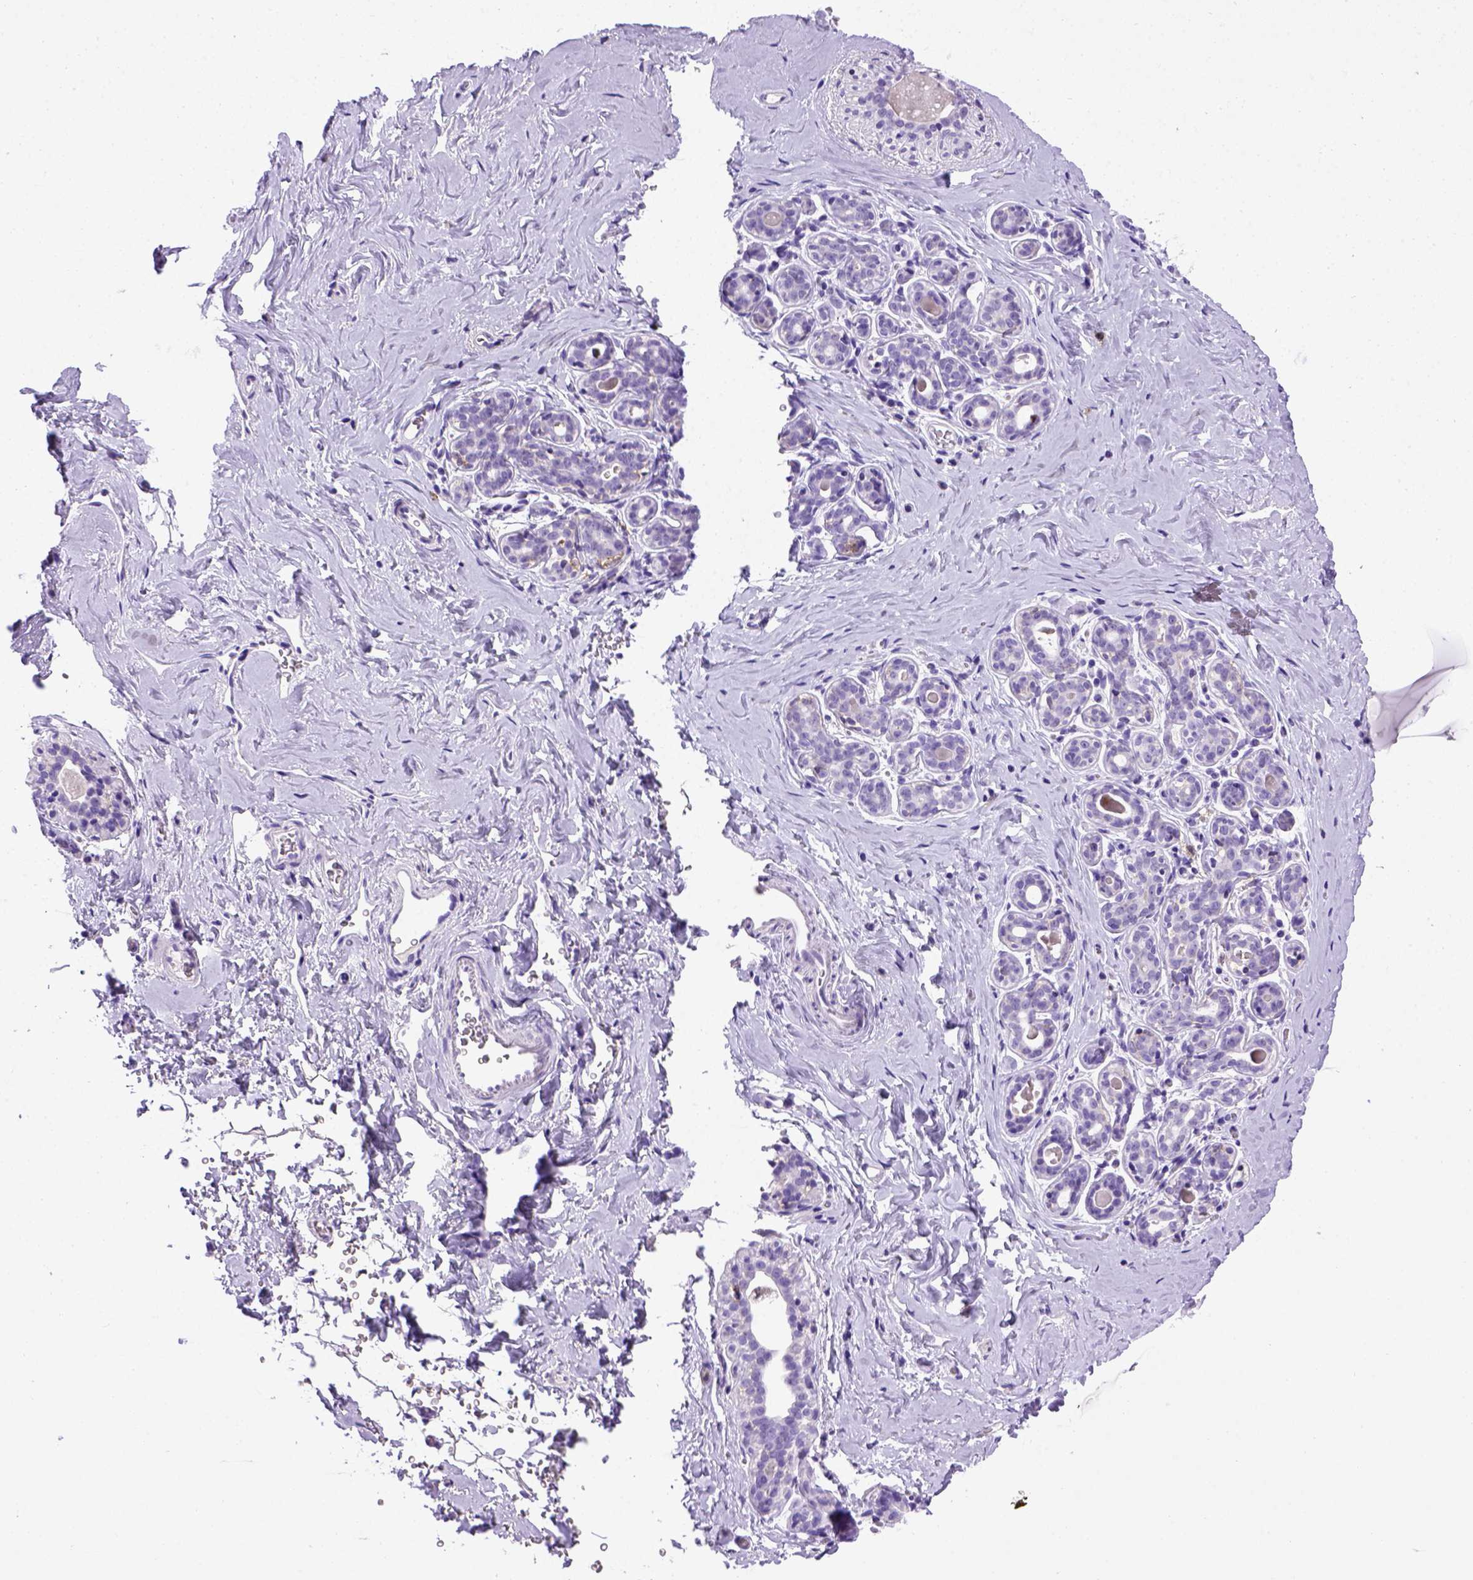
{"staining": {"intensity": "negative", "quantity": "none", "location": "none"}, "tissue": "breast", "cell_type": "Adipocytes", "image_type": "normal", "snomed": [{"axis": "morphology", "description": "Normal tissue, NOS"}, {"axis": "topography", "description": "Skin"}, {"axis": "topography", "description": "Breast"}], "caption": "Immunohistochemical staining of benign human breast displays no significant positivity in adipocytes.", "gene": "ITGAX", "patient": {"sex": "female", "age": 43}}